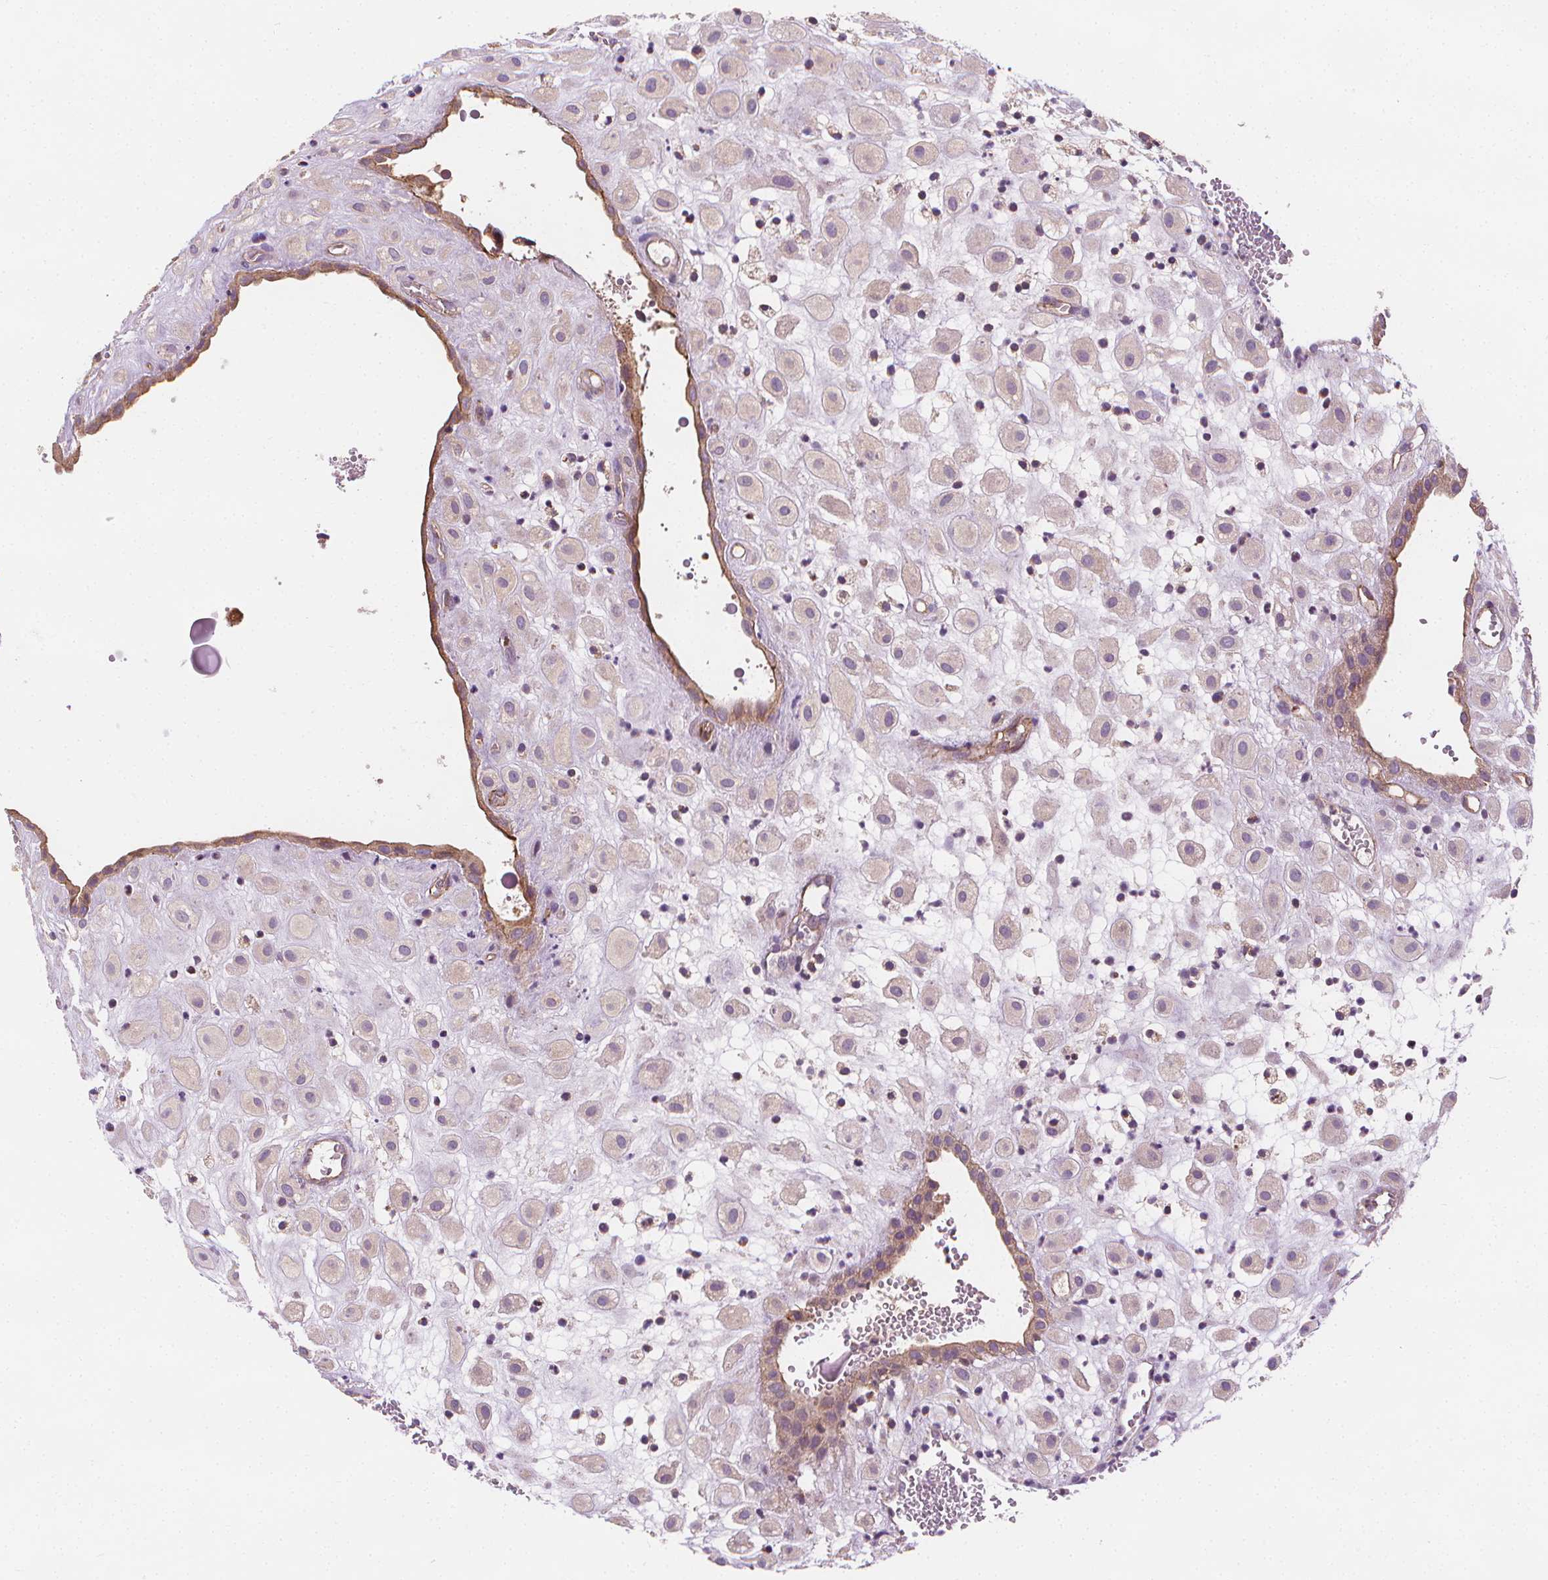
{"staining": {"intensity": "negative", "quantity": "none", "location": "none"}, "tissue": "placenta", "cell_type": "Decidual cells", "image_type": "normal", "snomed": [{"axis": "morphology", "description": "Normal tissue, NOS"}, {"axis": "topography", "description": "Placenta"}], "caption": "Immunohistochemistry of unremarkable placenta displays no positivity in decidual cells. (DAB (3,3'-diaminobenzidine) IHC, high magnification).", "gene": "RAB20", "patient": {"sex": "female", "age": 24}}